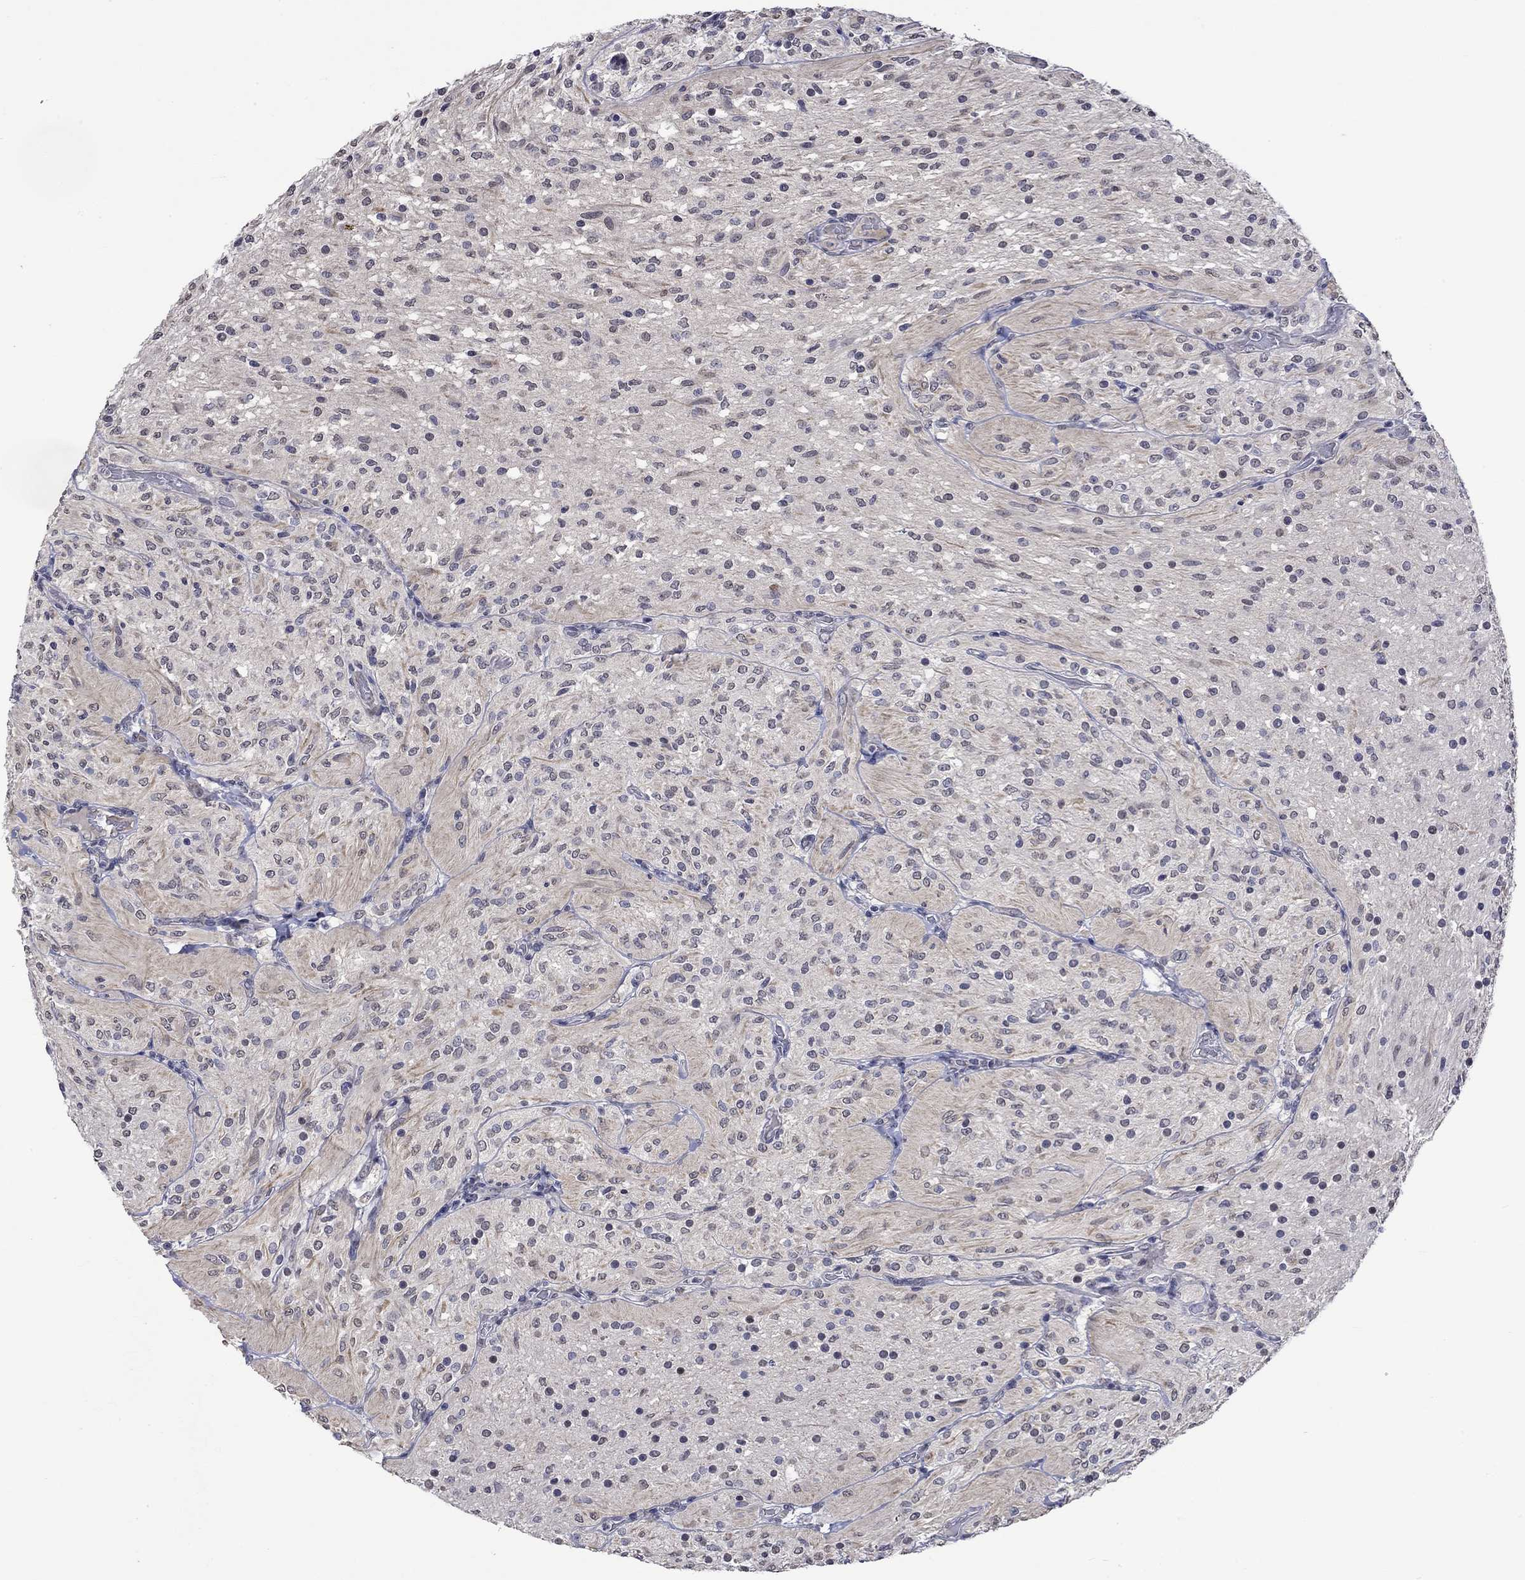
{"staining": {"intensity": "negative", "quantity": "none", "location": "none"}, "tissue": "glioma", "cell_type": "Tumor cells", "image_type": "cancer", "snomed": [{"axis": "morphology", "description": "Glioma, malignant, Low grade"}, {"axis": "topography", "description": "Brain"}], "caption": "Tumor cells show no significant protein staining in malignant glioma (low-grade). (DAB immunohistochemistry, high magnification).", "gene": "DDX3Y", "patient": {"sex": "male", "age": 3}}